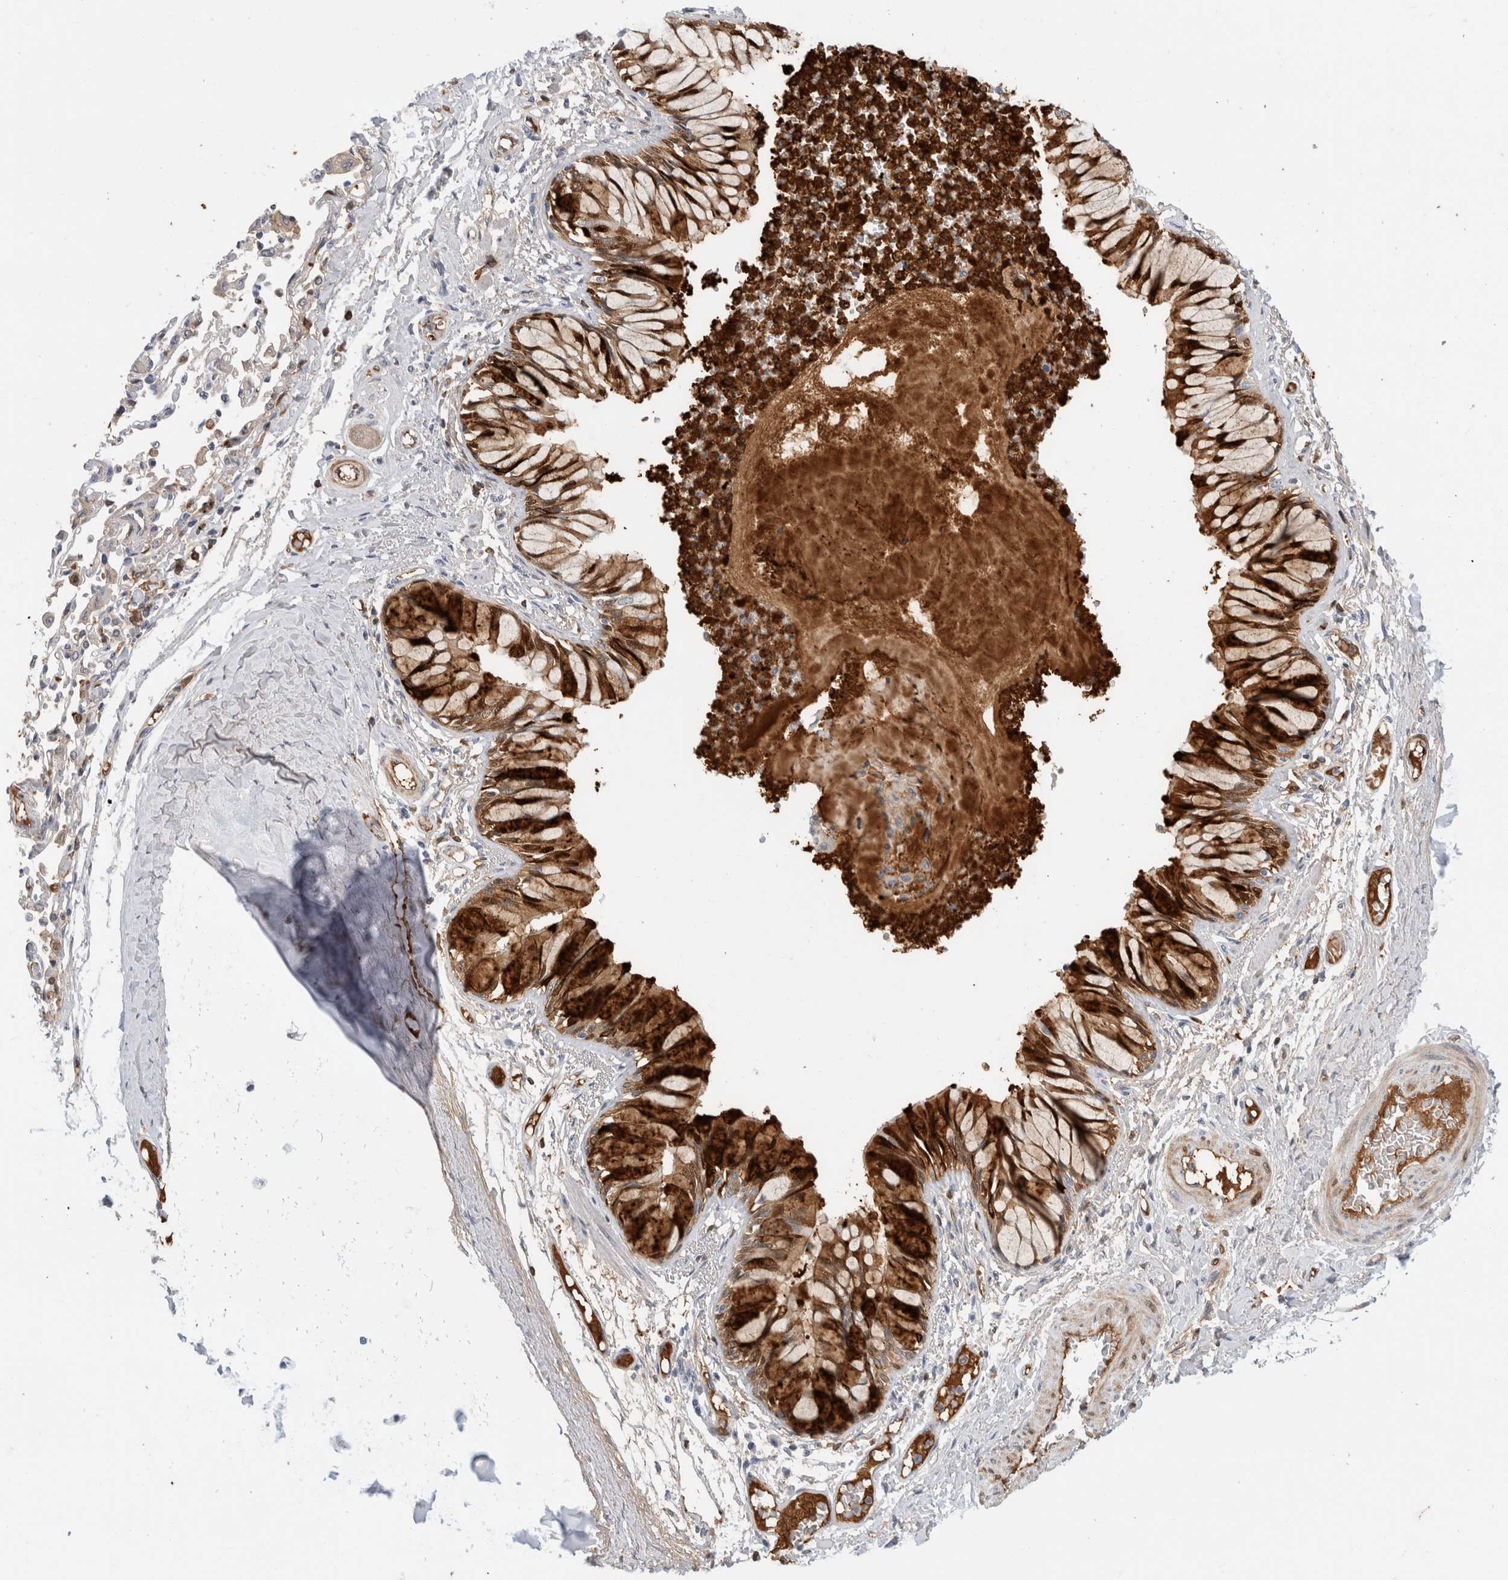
{"staining": {"intensity": "strong", "quantity": "25%-75%", "location": "cytoplasmic/membranous"}, "tissue": "bronchus", "cell_type": "Respiratory epithelial cells", "image_type": "normal", "snomed": [{"axis": "morphology", "description": "Normal tissue, NOS"}, {"axis": "topography", "description": "Cartilage tissue"}, {"axis": "topography", "description": "Bronchus"}, {"axis": "topography", "description": "Lung"}], "caption": "Human bronchus stained with a brown dye shows strong cytoplasmic/membranous positive expression in about 25%-75% of respiratory epithelial cells.", "gene": "SCGB1A1", "patient": {"sex": "female", "age": 49}}